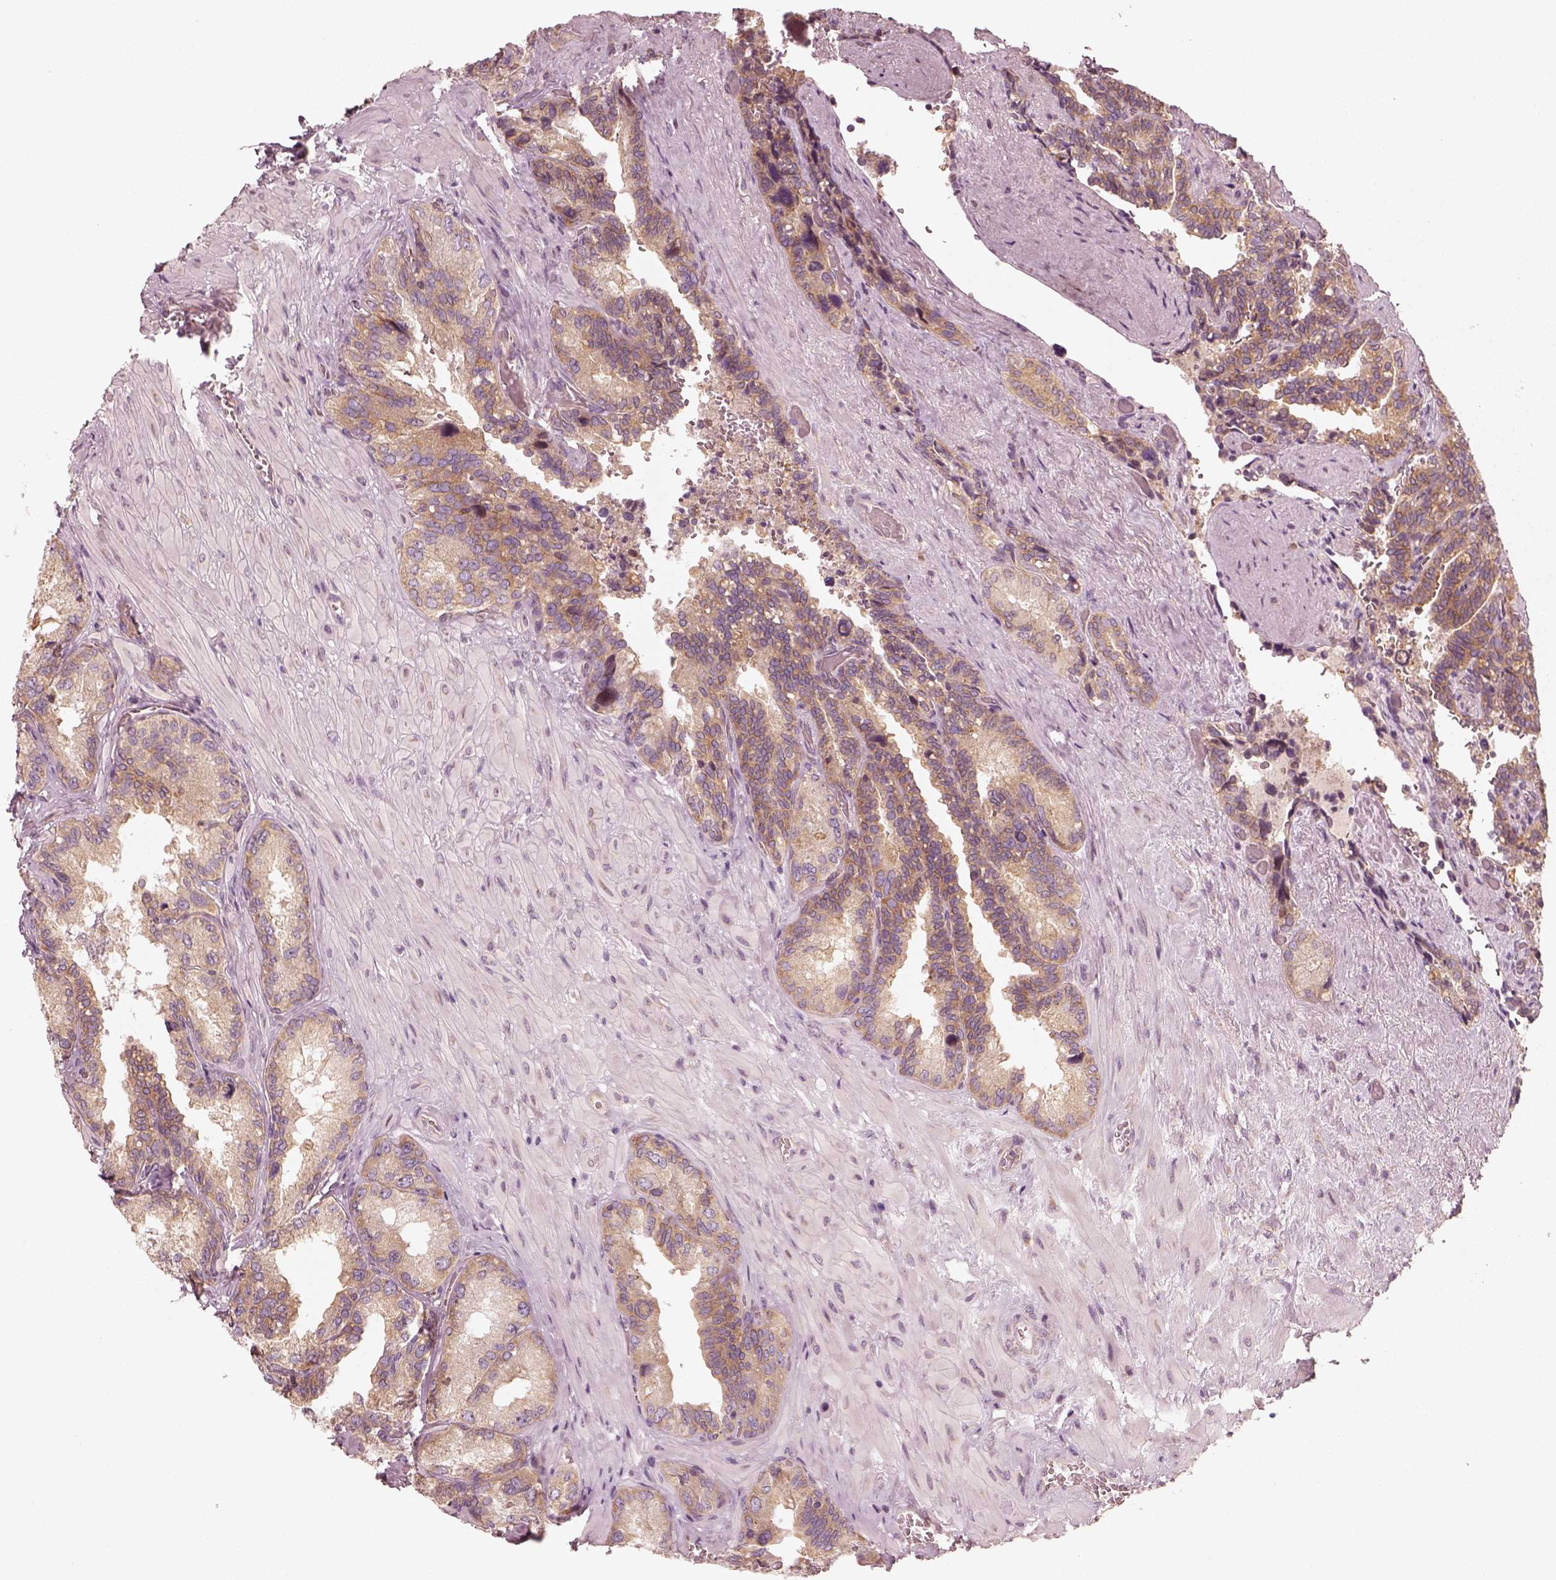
{"staining": {"intensity": "moderate", "quantity": ">75%", "location": "cytoplasmic/membranous"}, "tissue": "seminal vesicle", "cell_type": "Glandular cells", "image_type": "normal", "snomed": [{"axis": "morphology", "description": "Normal tissue, NOS"}, {"axis": "topography", "description": "Seminal veicle"}], "caption": "Unremarkable seminal vesicle reveals moderate cytoplasmic/membranous staining in approximately >75% of glandular cells, visualized by immunohistochemistry. The protein of interest is shown in brown color, while the nuclei are stained blue.", "gene": "CNOT2", "patient": {"sex": "male", "age": 69}}